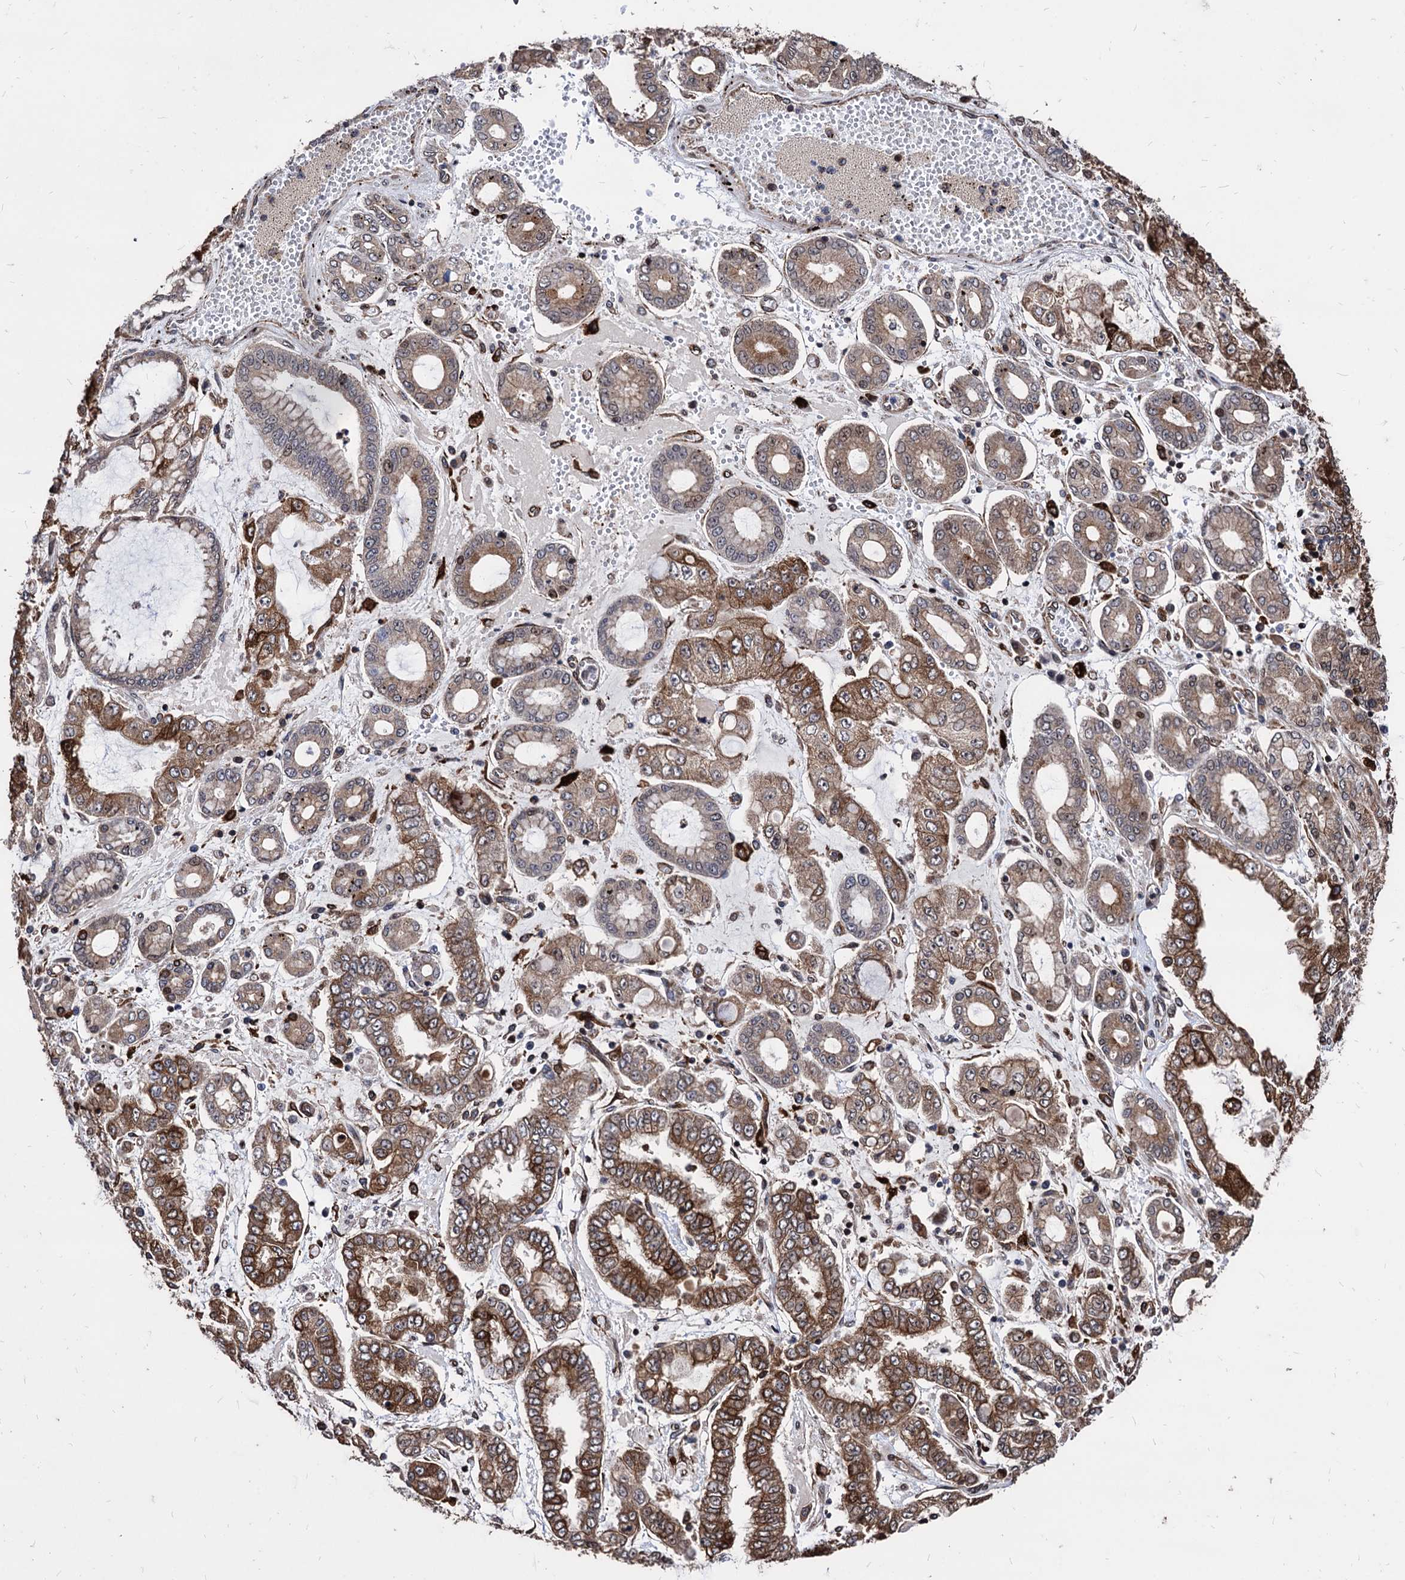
{"staining": {"intensity": "moderate", "quantity": "25%-75%", "location": "cytoplasmic/membranous"}, "tissue": "stomach cancer", "cell_type": "Tumor cells", "image_type": "cancer", "snomed": [{"axis": "morphology", "description": "Adenocarcinoma, NOS"}, {"axis": "topography", "description": "Stomach"}], "caption": "Stomach adenocarcinoma tissue demonstrates moderate cytoplasmic/membranous staining in about 25%-75% of tumor cells, visualized by immunohistochemistry. The protein of interest is shown in brown color, while the nuclei are stained blue.", "gene": "ANKRD12", "patient": {"sex": "male", "age": 76}}